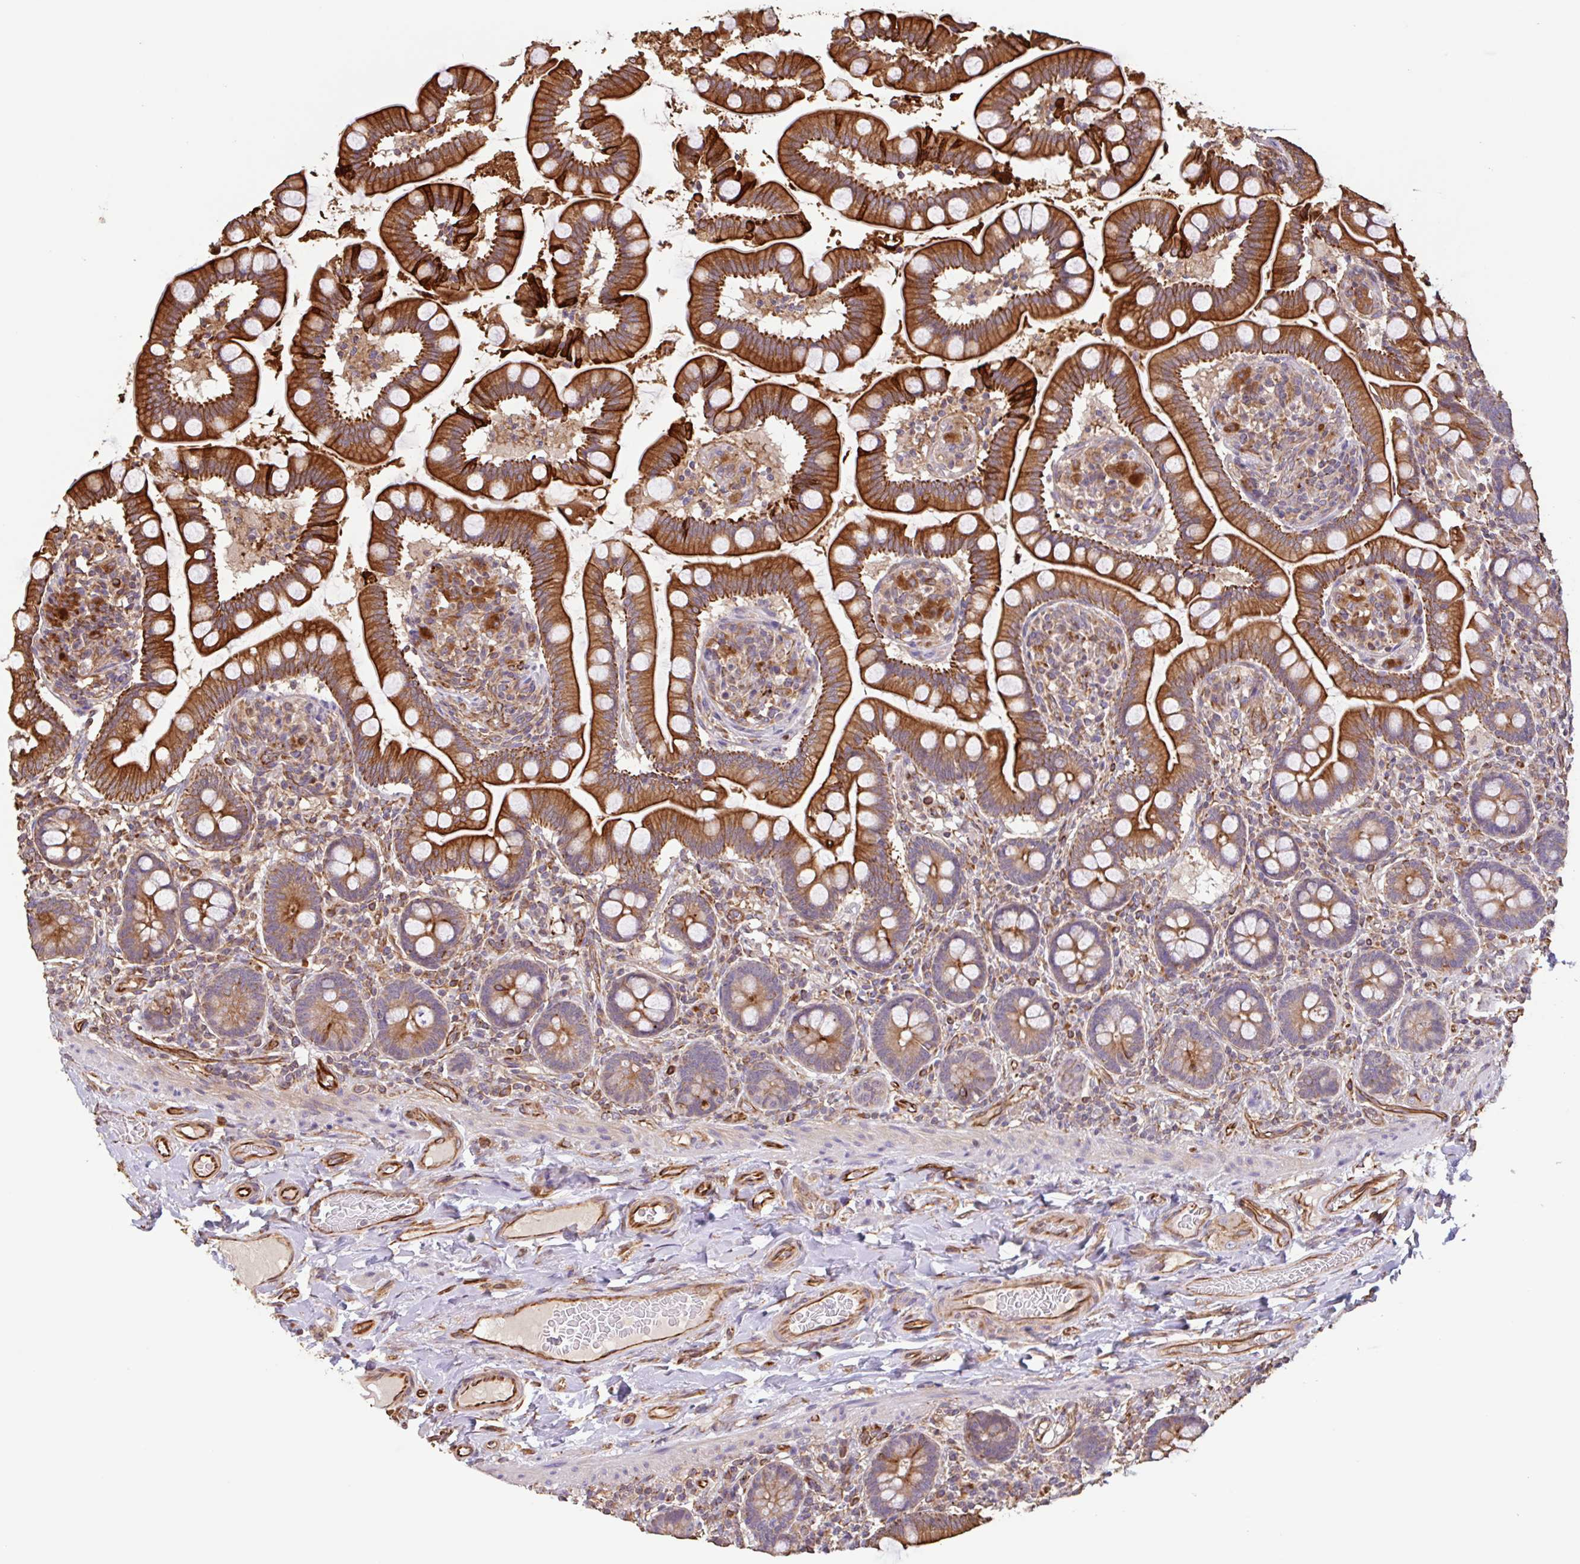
{"staining": {"intensity": "strong", "quantity": ">75%", "location": "cytoplasmic/membranous"}, "tissue": "small intestine", "cell_type": "Glandular cells", "image_type": "normal", "snomed": [{"axis": "morphology", "description": "Normal tissue, NOS"}, {"axis": "topography", "description": "Small intestine"}], "caption": "Strong cytoplasmic/membranous protein staining is present in approximately >75% of glandular cells in small intestine. Immunohistochemistry stains the protein in brown and the nuclei are stained blue.", "gene": "ZNF790", "patient": {"sex": "female", "age": 64}}